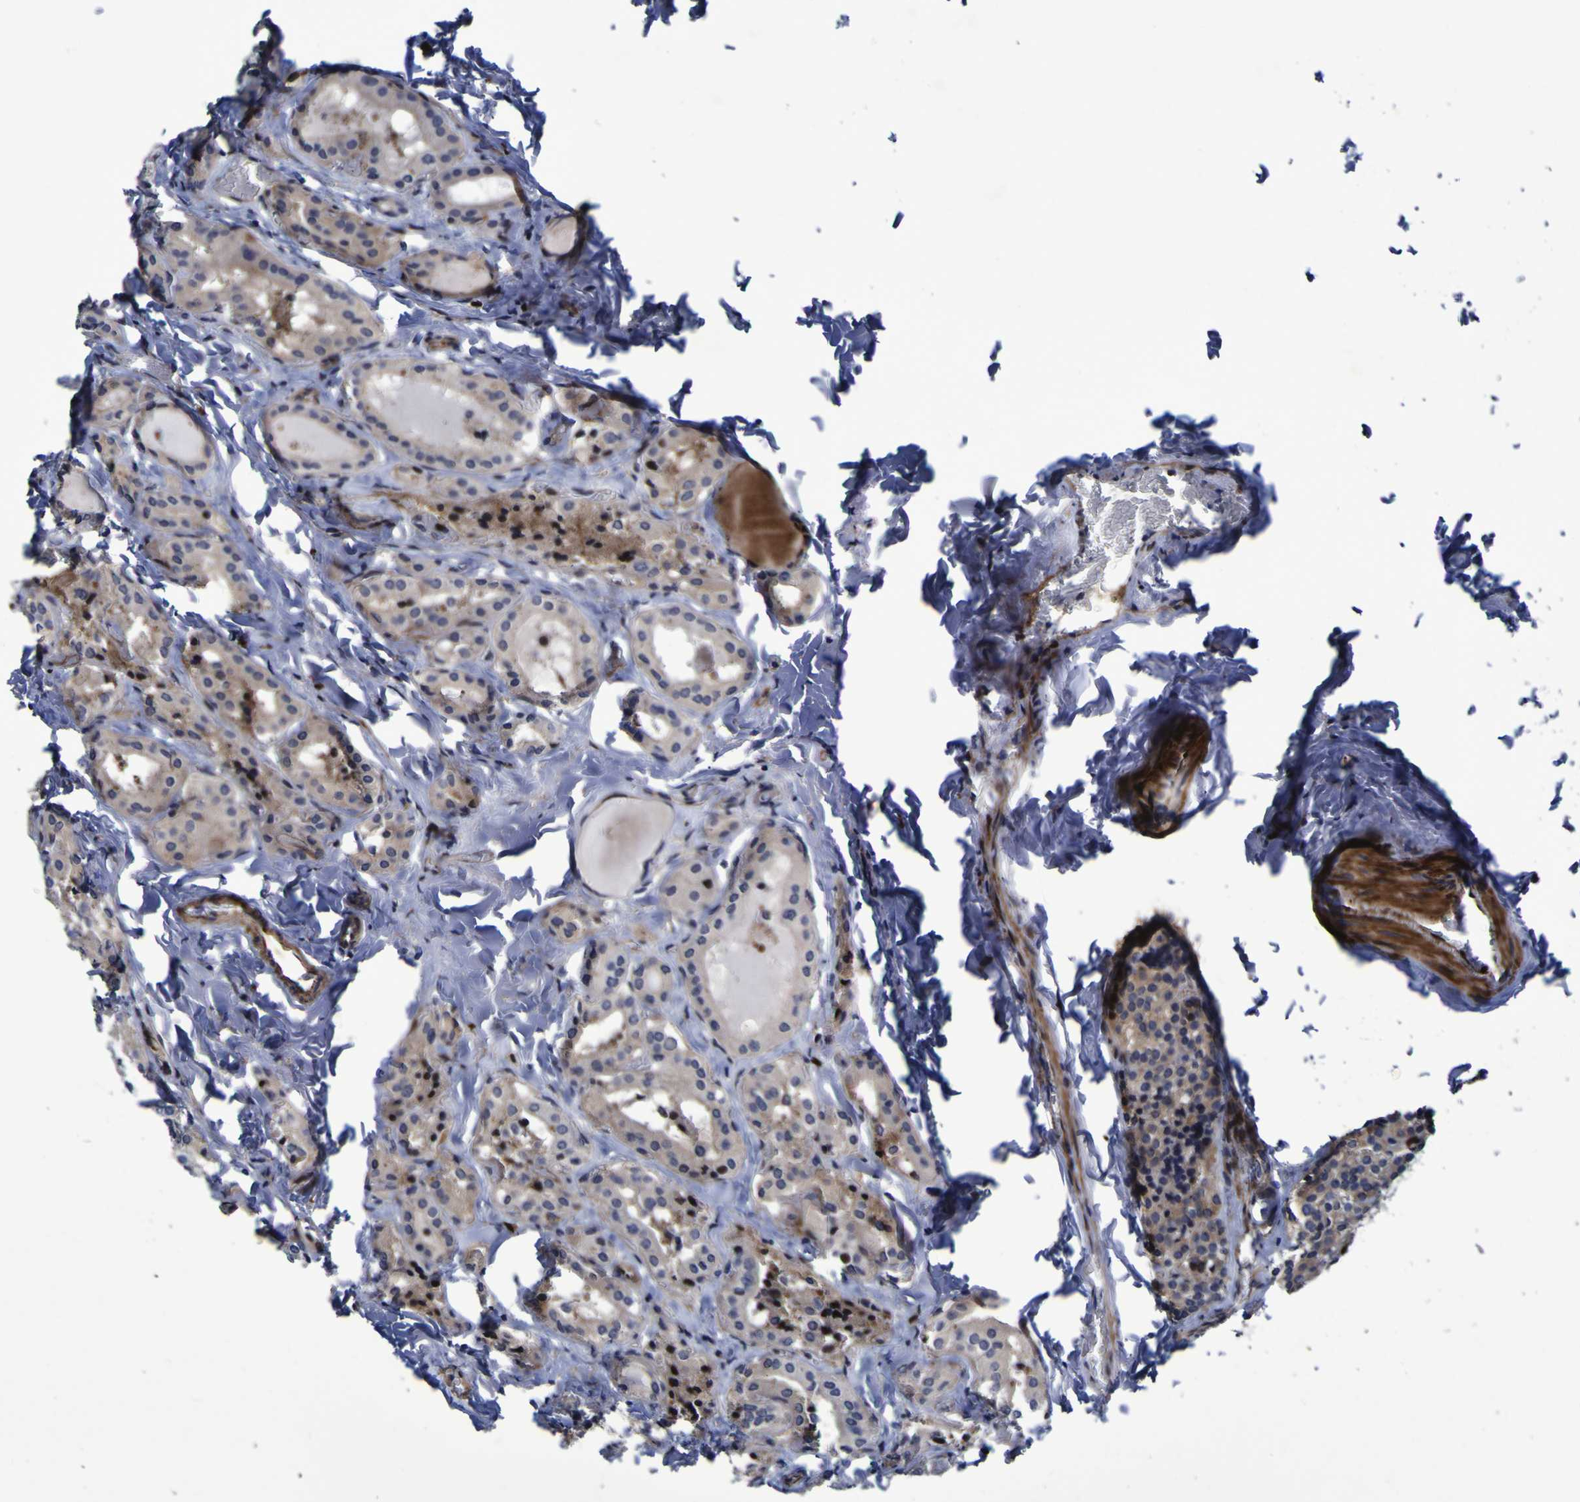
{"staining": {"intensity": "moderate", "quantity": ">75%", "location": "cytoplasmic/membranous,nuclear"}, "tissue": "parathyroid gland", "cell_type": "Glandular cells", "image_type": "normal", "snomed": [{"axis": "morphology", "description": "Normal tissue, NOS"}, {"axis": "morphology", "description": "Atrophy, NOS"}, {"axis": "topography", "description": "Parathyroid gland"}], "caption": "Glandular cells display medium levels of moderate cytoplasmic/membranous,nuclear positivity in about >75% of cells in unremarkable parathyroid gland. (DAB = brown stain, brightfield microscopy at high magnification).", "gene": "MGLL", "patient": {"sex": "female", "age": 54}}